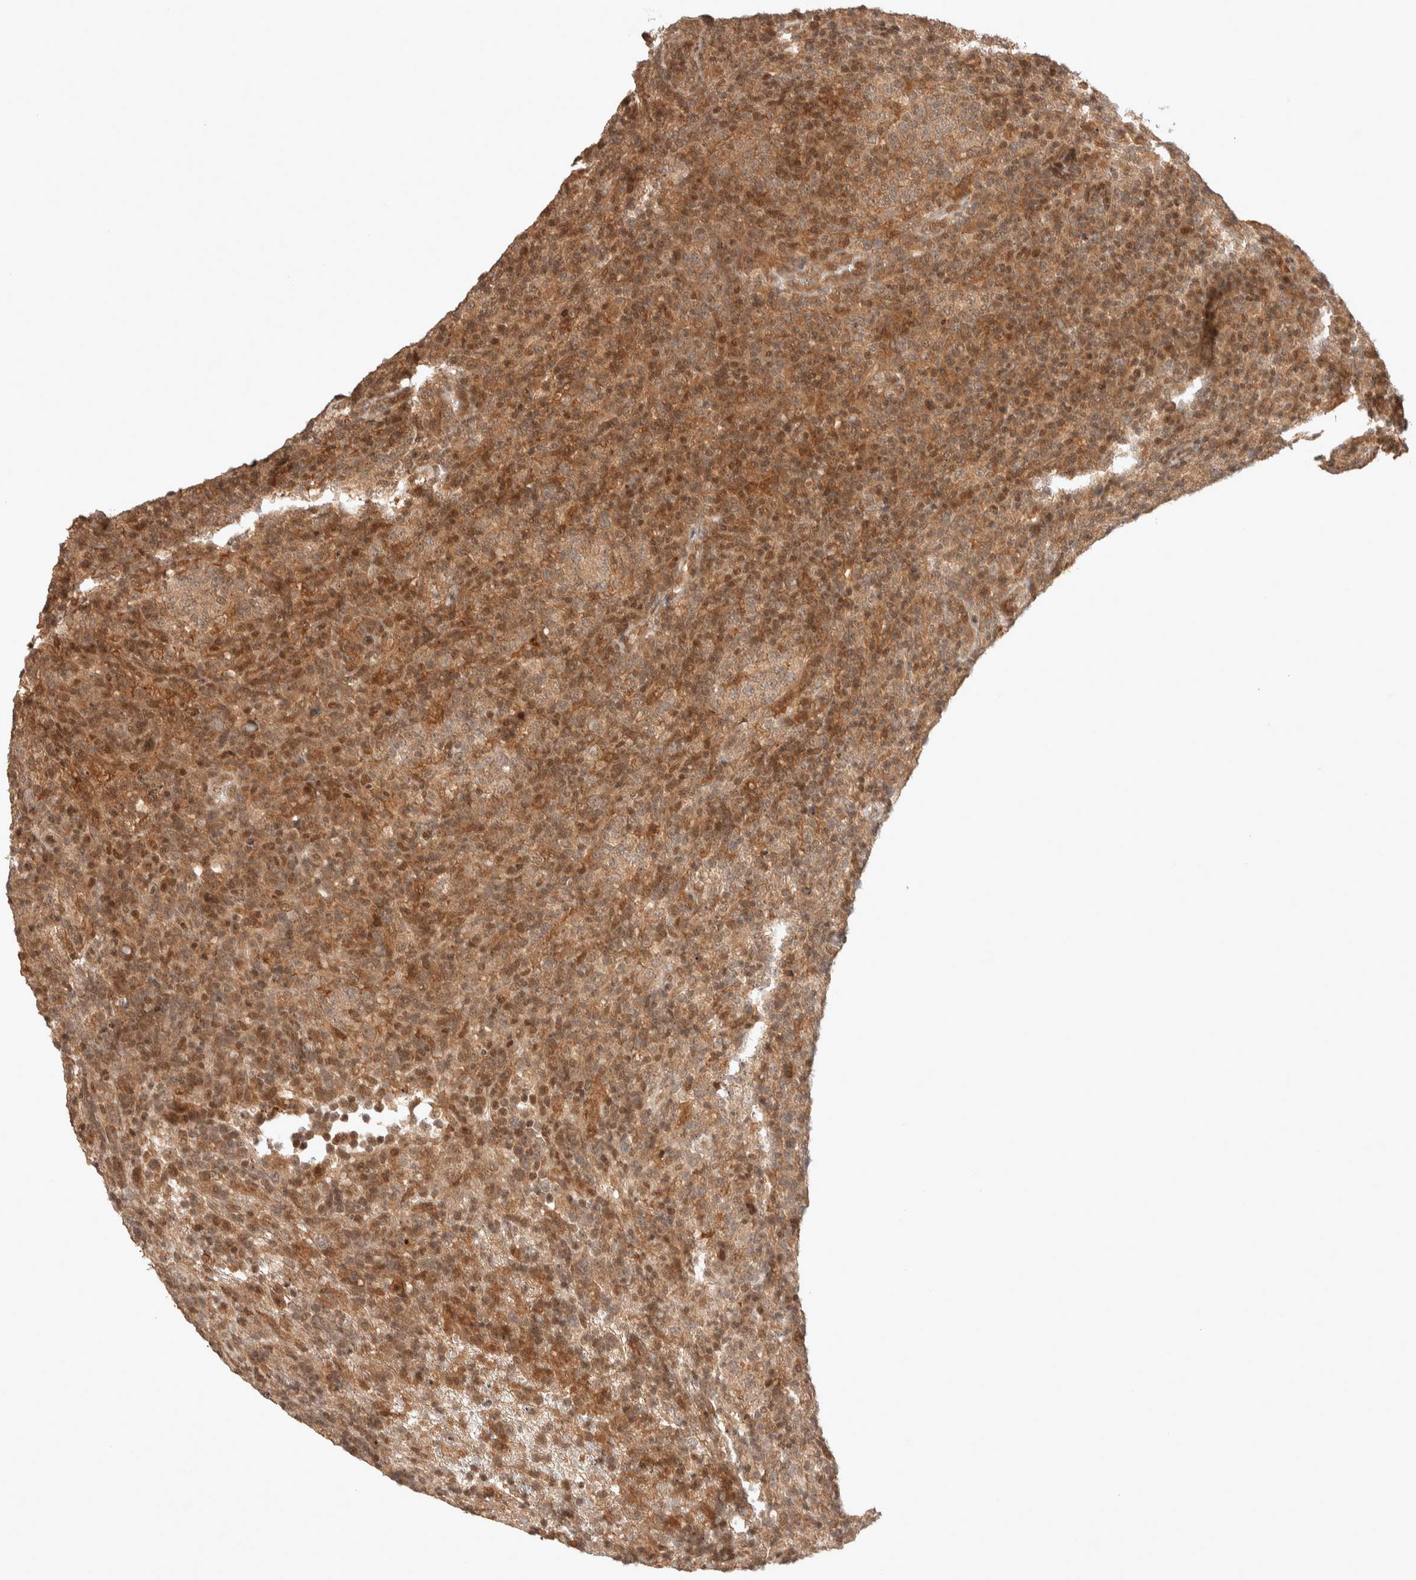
{"staining": {"intensity": "moderate", "quantity": ">75%", "location": "nuclear"}, "tissue": "lymphoma", "cell_type": "Tumor cells", "image_type": "cancer", "snomed": [{"axis": "morphology", "description": "Malignant lymphoma, non-Hodgkin's type, High grade"}, {"axis": "topography", "description": "Lymph node"}], "caption": "Tumor cells demonstrate moderate nuclear staining in approximately >75% of cells in lymphoma.", "gene": "THRA", "patient": {"sex": "female", "age": 76}}